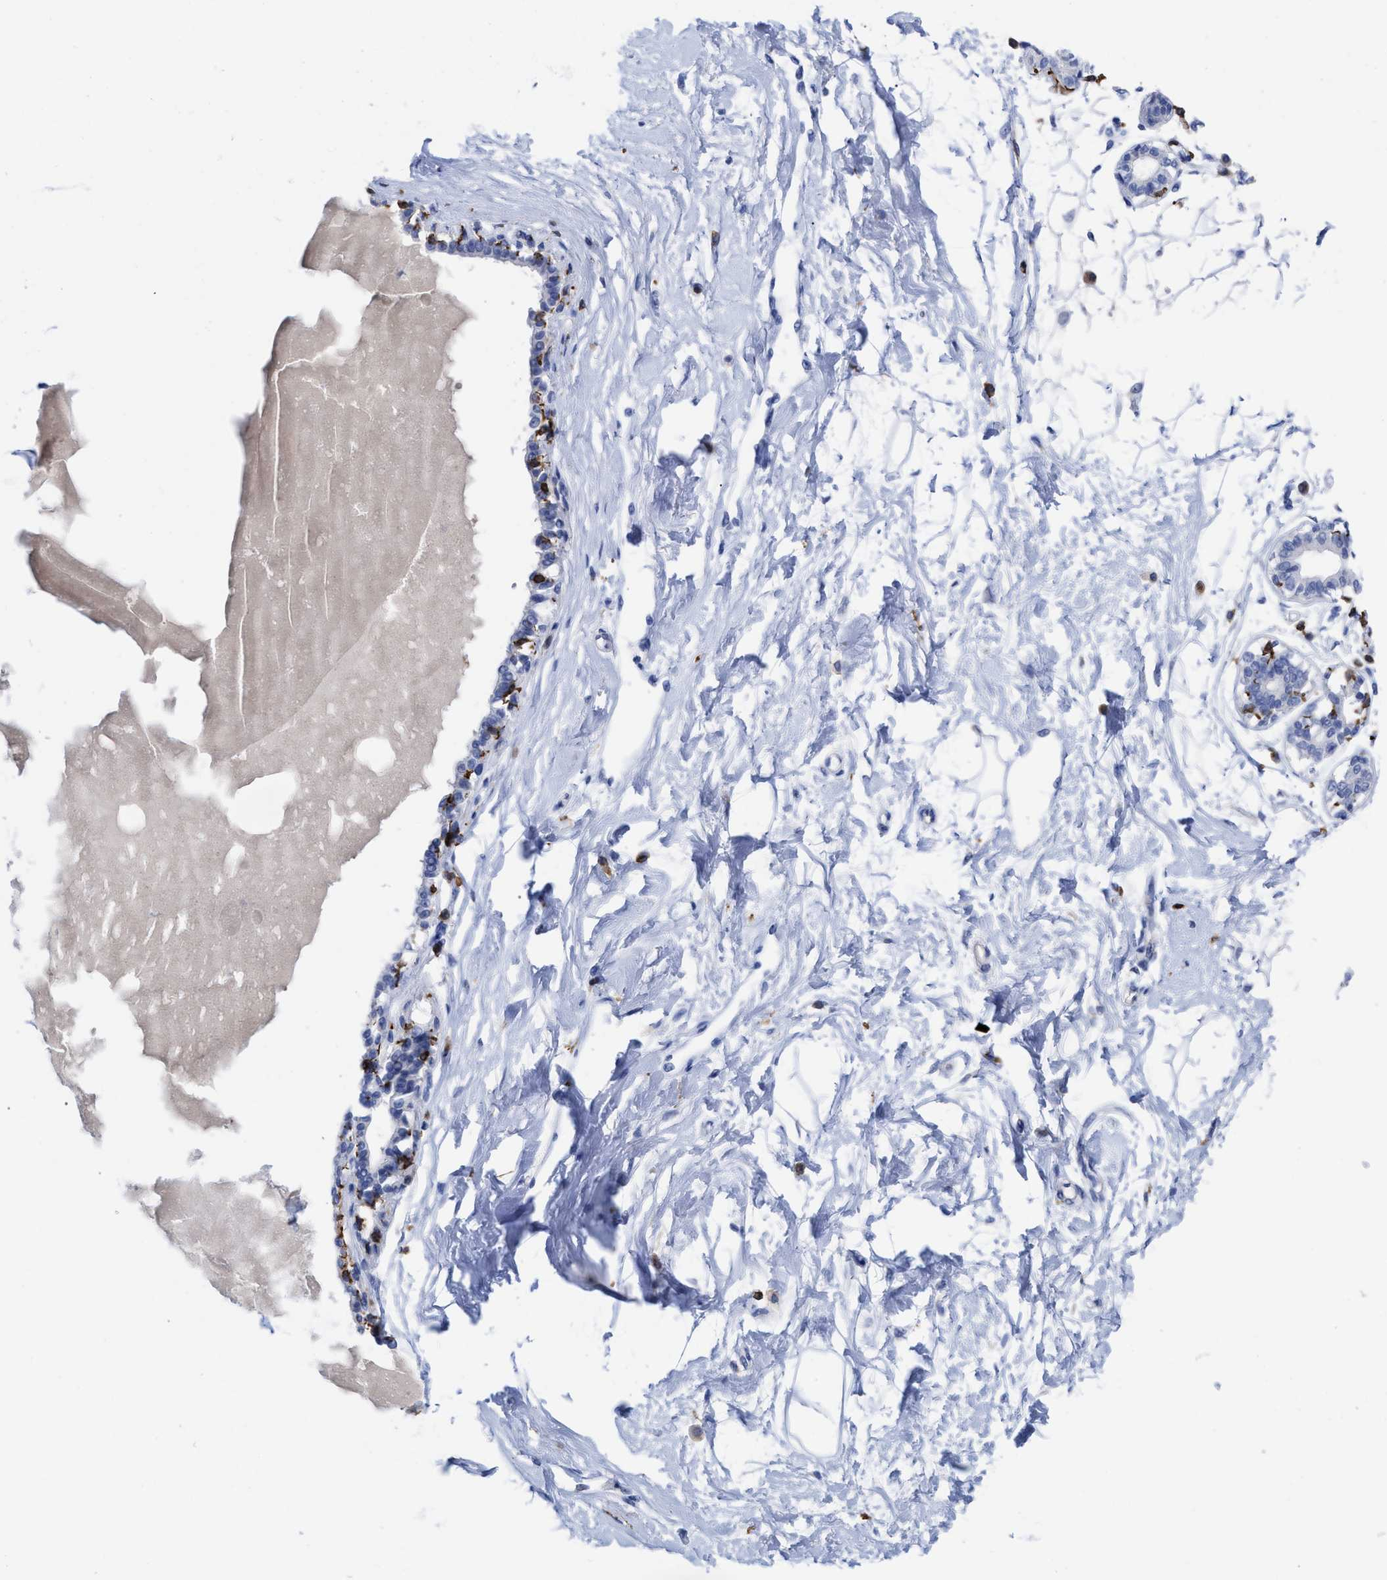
{"staining": {"intensity": "negative", "quantity": "none", "location": "none"}, "tissue": "breast", "cell_type": "Adipocytes", "image_type": "normal", "snomed": [{"axis": "morphology", "description": "Normal tissue, NOS"}, {"axis": "topography", "description": "Breast"}], "caption": "Adipocytes are negative for brown protein staining in normal breast. (DAB (3,3'-diaminobenzidine) immunohistochemistry visualized using brightfield microscopy, high magnification).", "gene": "HCLS1", "patient": {"sex": "female", "age": 45}}